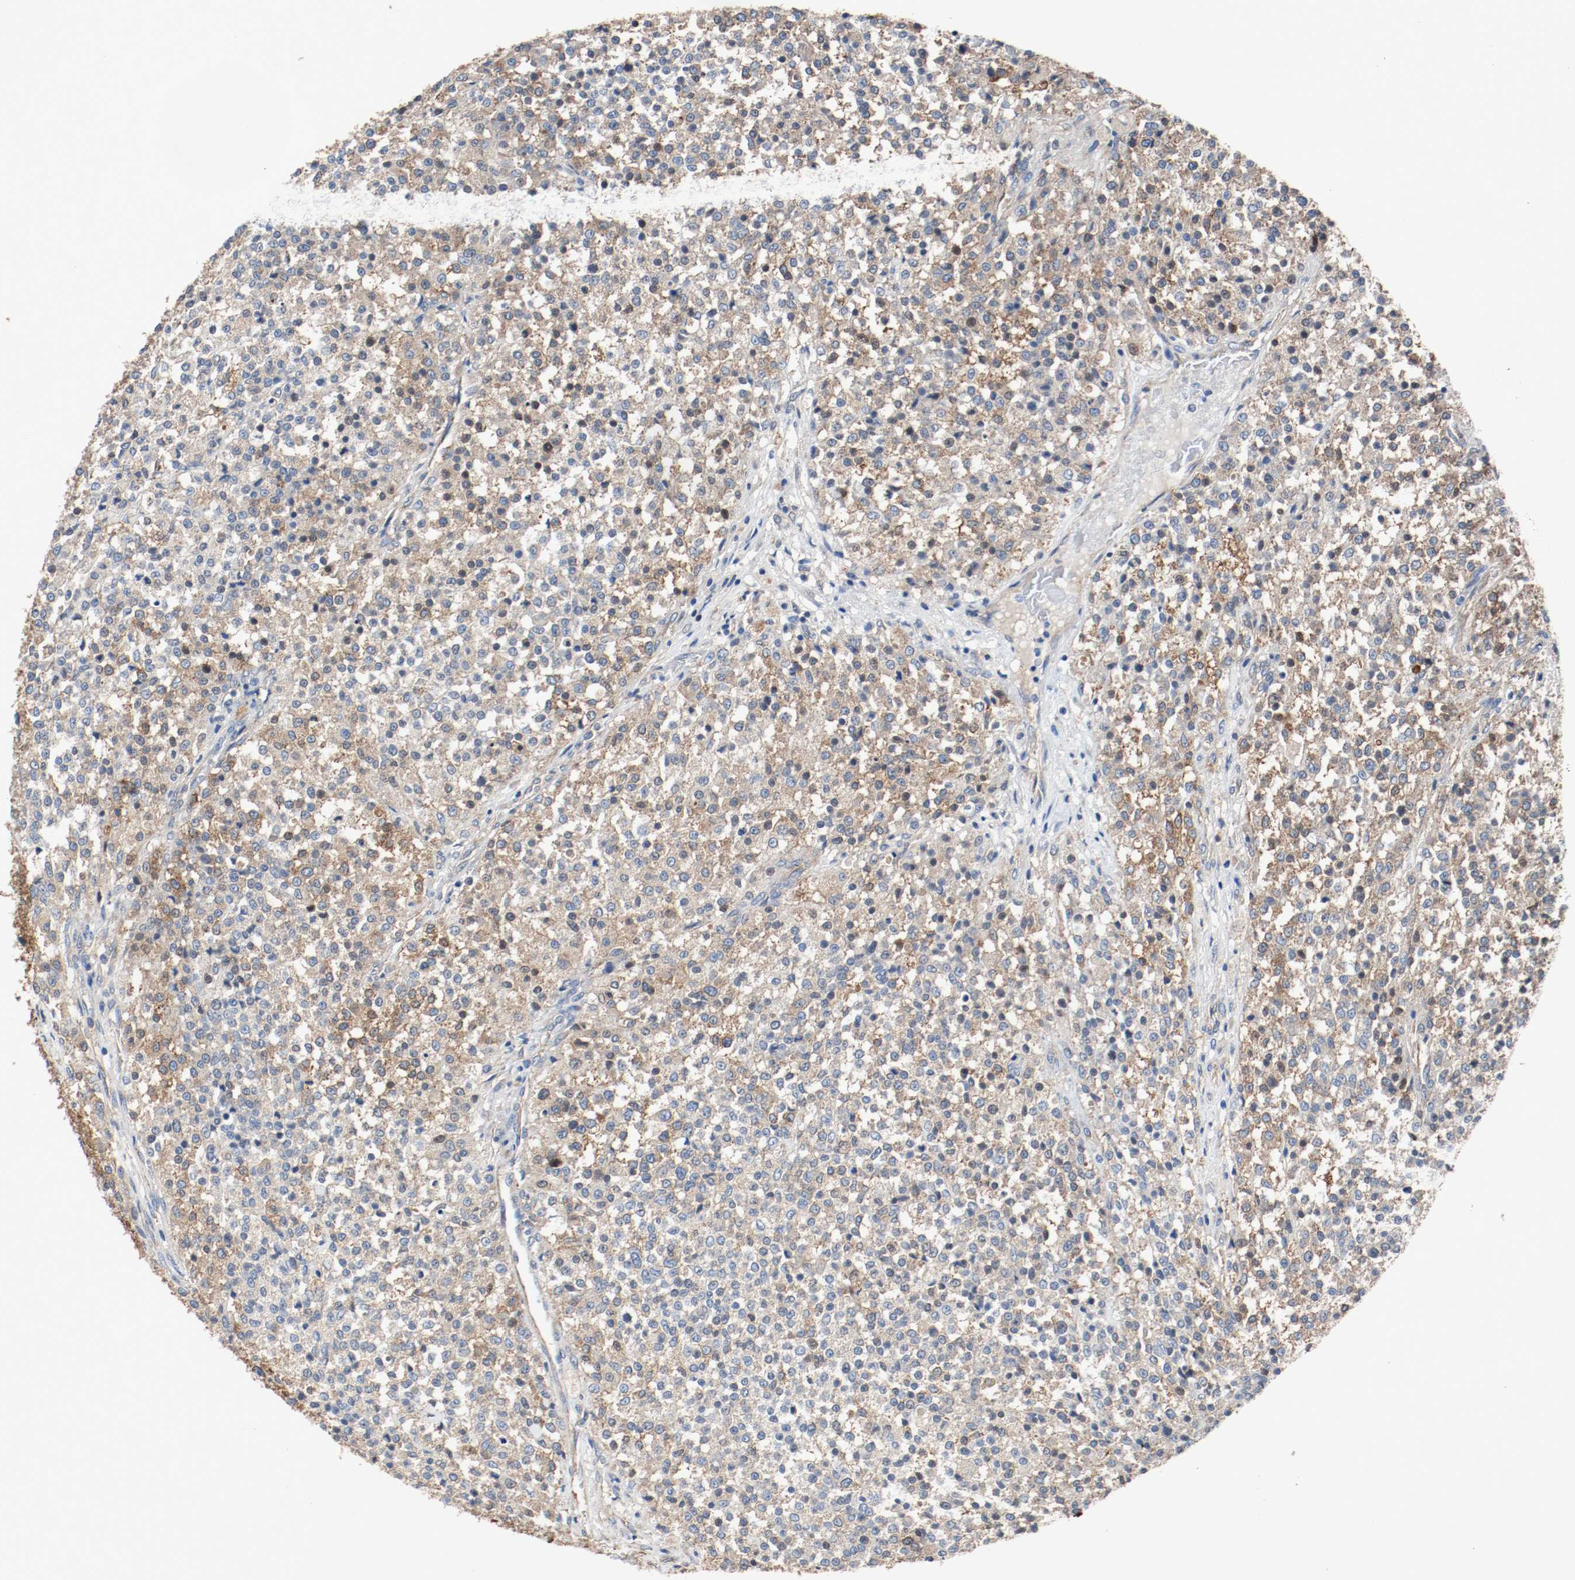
{"staining": {"intensity": "moderate", "quantity": ">75%", "location": "cytoplasmic/membranous"}, "tissue": "testis cancer", "cell_type": "Tumor cells", "image_type": "cancer", "snomed": [{"axis": "morphology", "description": "Seminoma, NOS"}, {"axis": "topography", "description": "Testis"}], "caption": "Immunohistochemistry (IHC) micrograph of human testis cancer stained for a protein (brown), which demonstrates medium levels of moderate cytoplasmic/membranous positivity in about >75% of tumor cells.", "gene": "TUBA3D", "patient": {"sex": "male", "age": 59}}